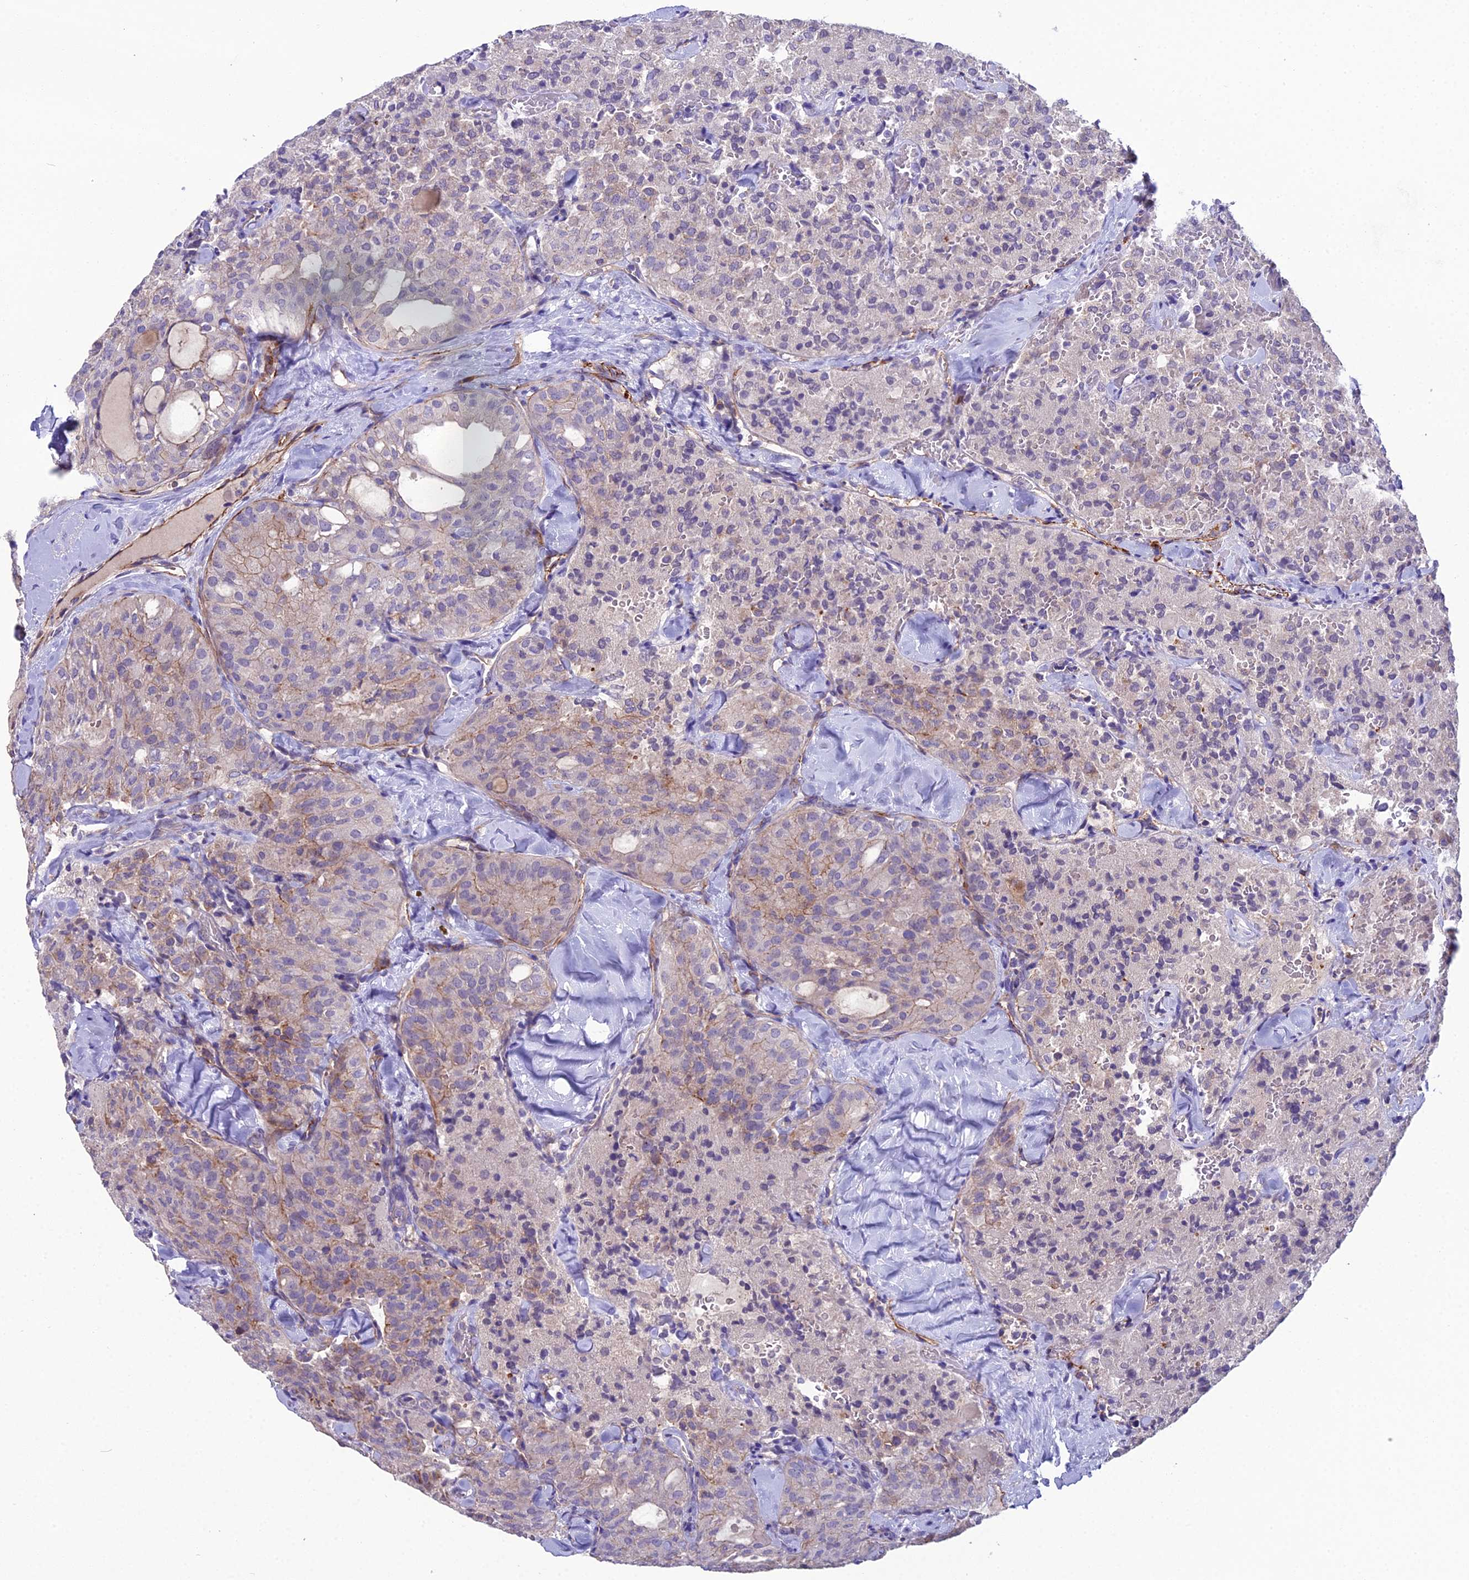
{"staining": {"intensity": "weak", "quantity": "25%-75%", "location": "cytoplasmic/membranous"}, "tissue": "thyroid cancer", "cell_type": "Tumor cells", "image_type": "cancer", "snomed": [{"axis": "morphology", "description": "Follicular adenoma carcinoma, NOS"}, {"axis": "topography", "description": "Thyroid gland"}], "caption": "Thyroid cancer stained for a protein (brown) demonstrates weak cytoplasmic/membranous positive staining in about 25%-75% of tumor cells.", "gene": "CFAP47", "patient": {"sex": "male", "age": 75}}